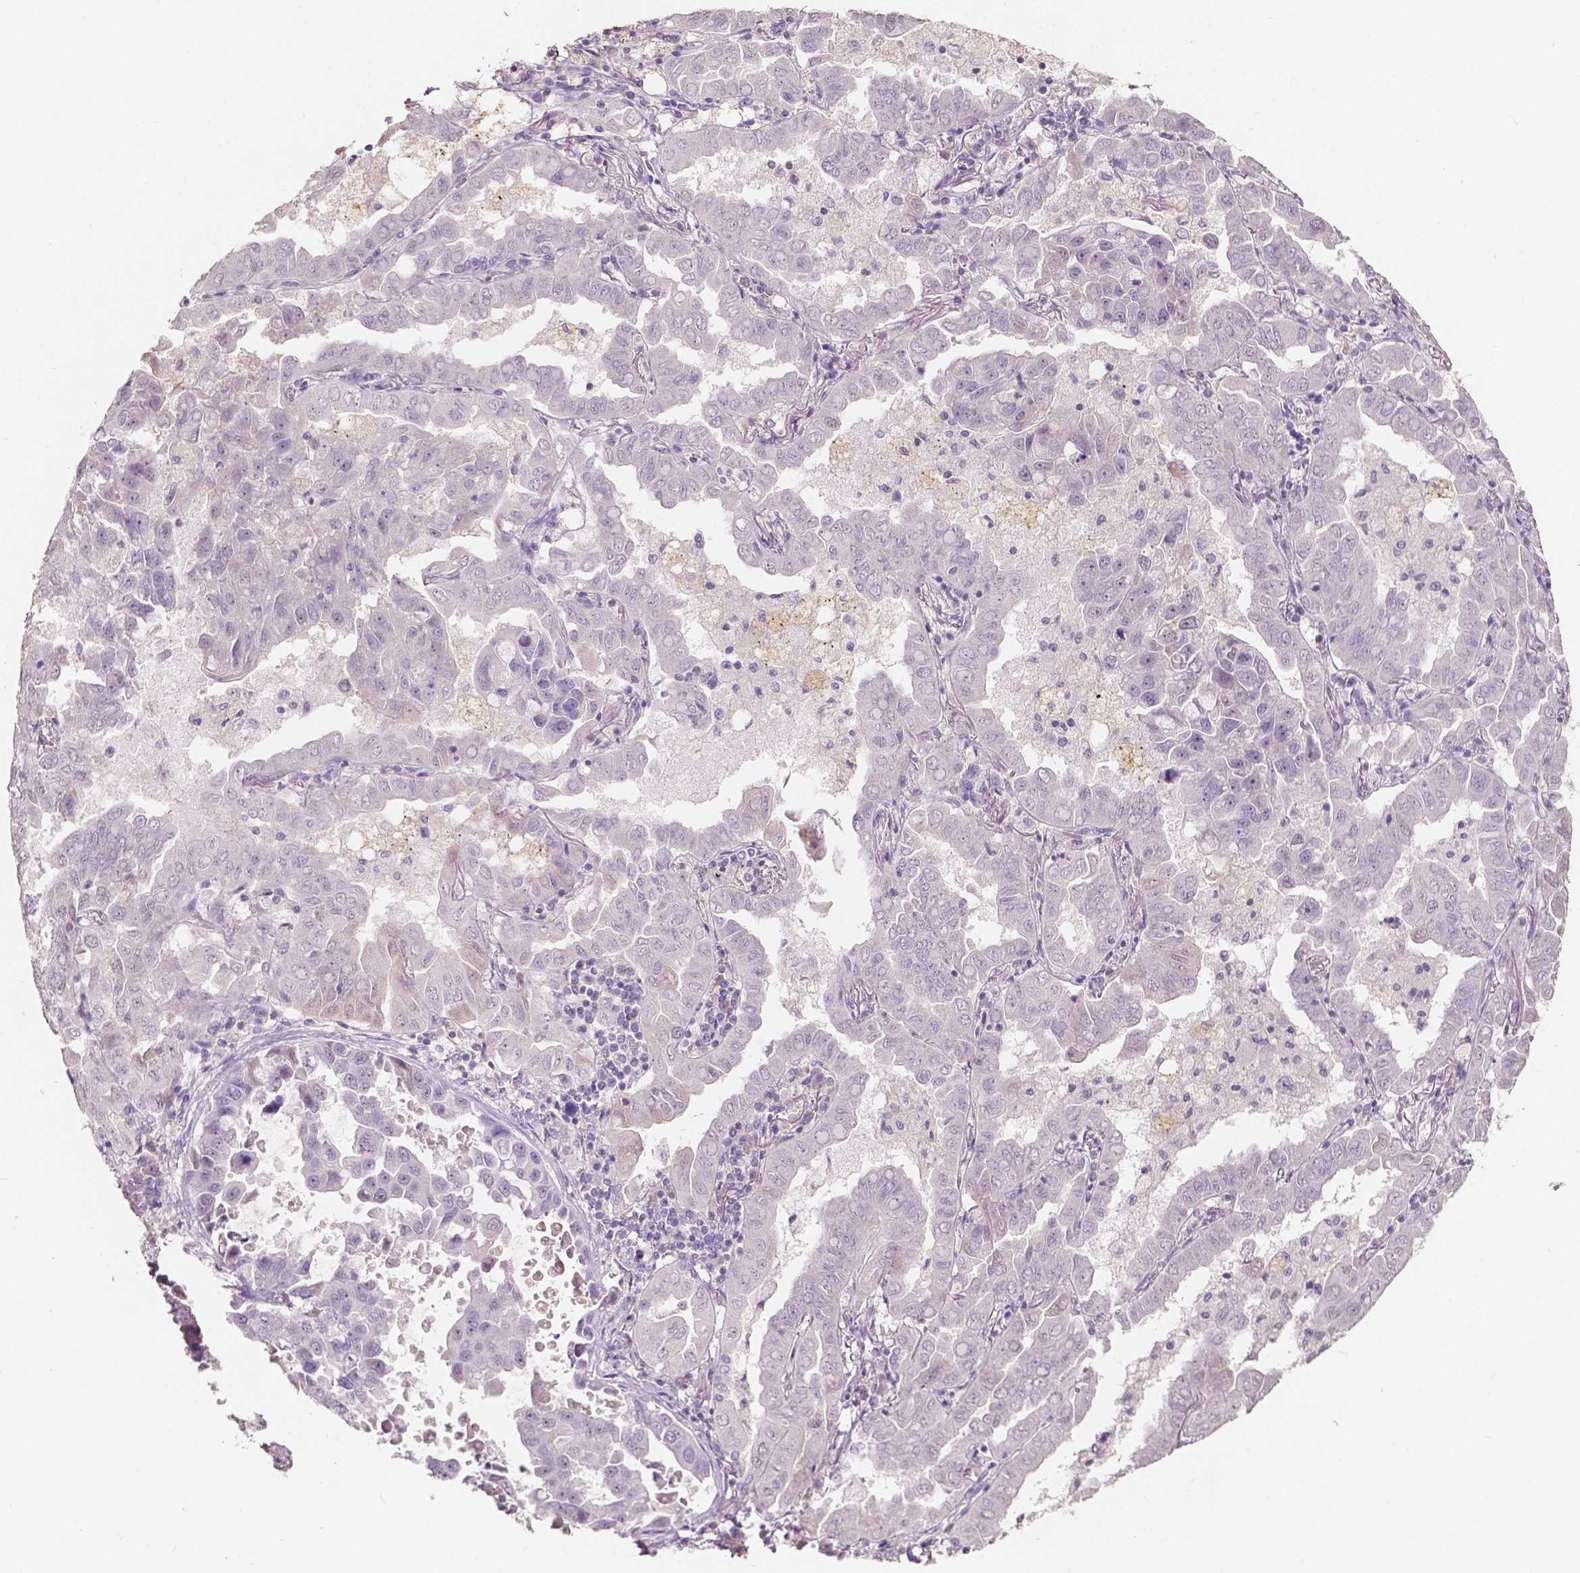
{"staining": {"intensity": "negative", "quantity": "none", "location": "none"}, "tissue": "lung cancer", "cell_type": "Tumor cells", "image_type": "cancer", "snomed": [{"axis": "morphology", "description": "Adenocarcinoma, NOS"}, {"axis": "topography", "description": "Lung"}], "caption": "There is no significant staining in tumor cells of lung adenocarcinoma.", "gene": "SOX15", "patient": {"sex": "male", "age": 64}}